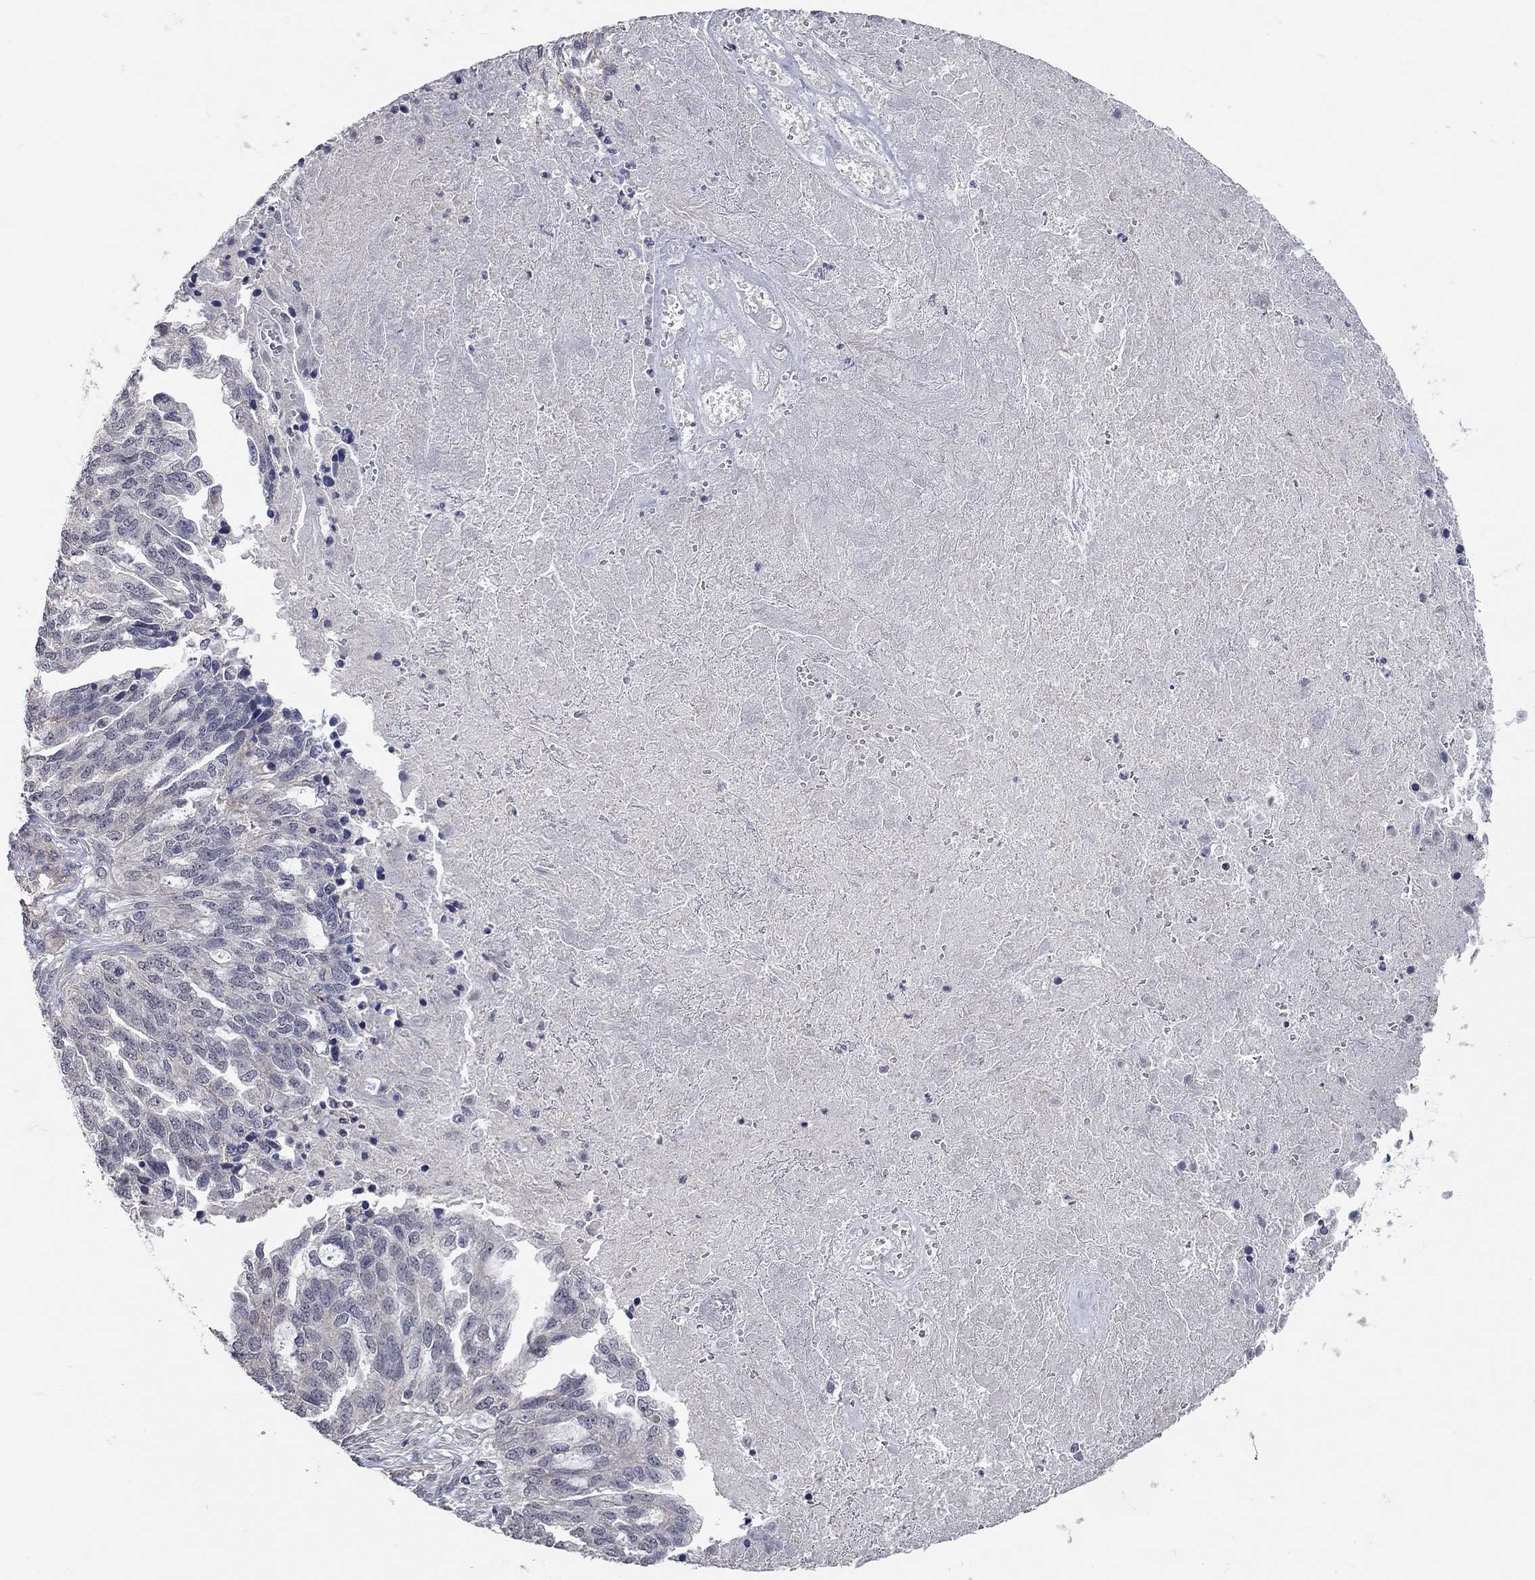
{"staining": {"intensity": "negative", "quantity": "none", "location": "none"}, "tissue": "ovarian cancer", "cell_type": "Tumor cells", "image_type": "cancer", "snomed": [{"axis": "morphology", "description": "Cystadenocarcinoma, serous, NOS"}, {"axis": "topography", "description": "Ovary"}], "caption": "This is an IHC image of human ovarian cancer (serous cystadenocarcinoma). There is no positivity in tumor cells.", "gene": "WASF3", "patient": {"sex": "female", "age": 51}}